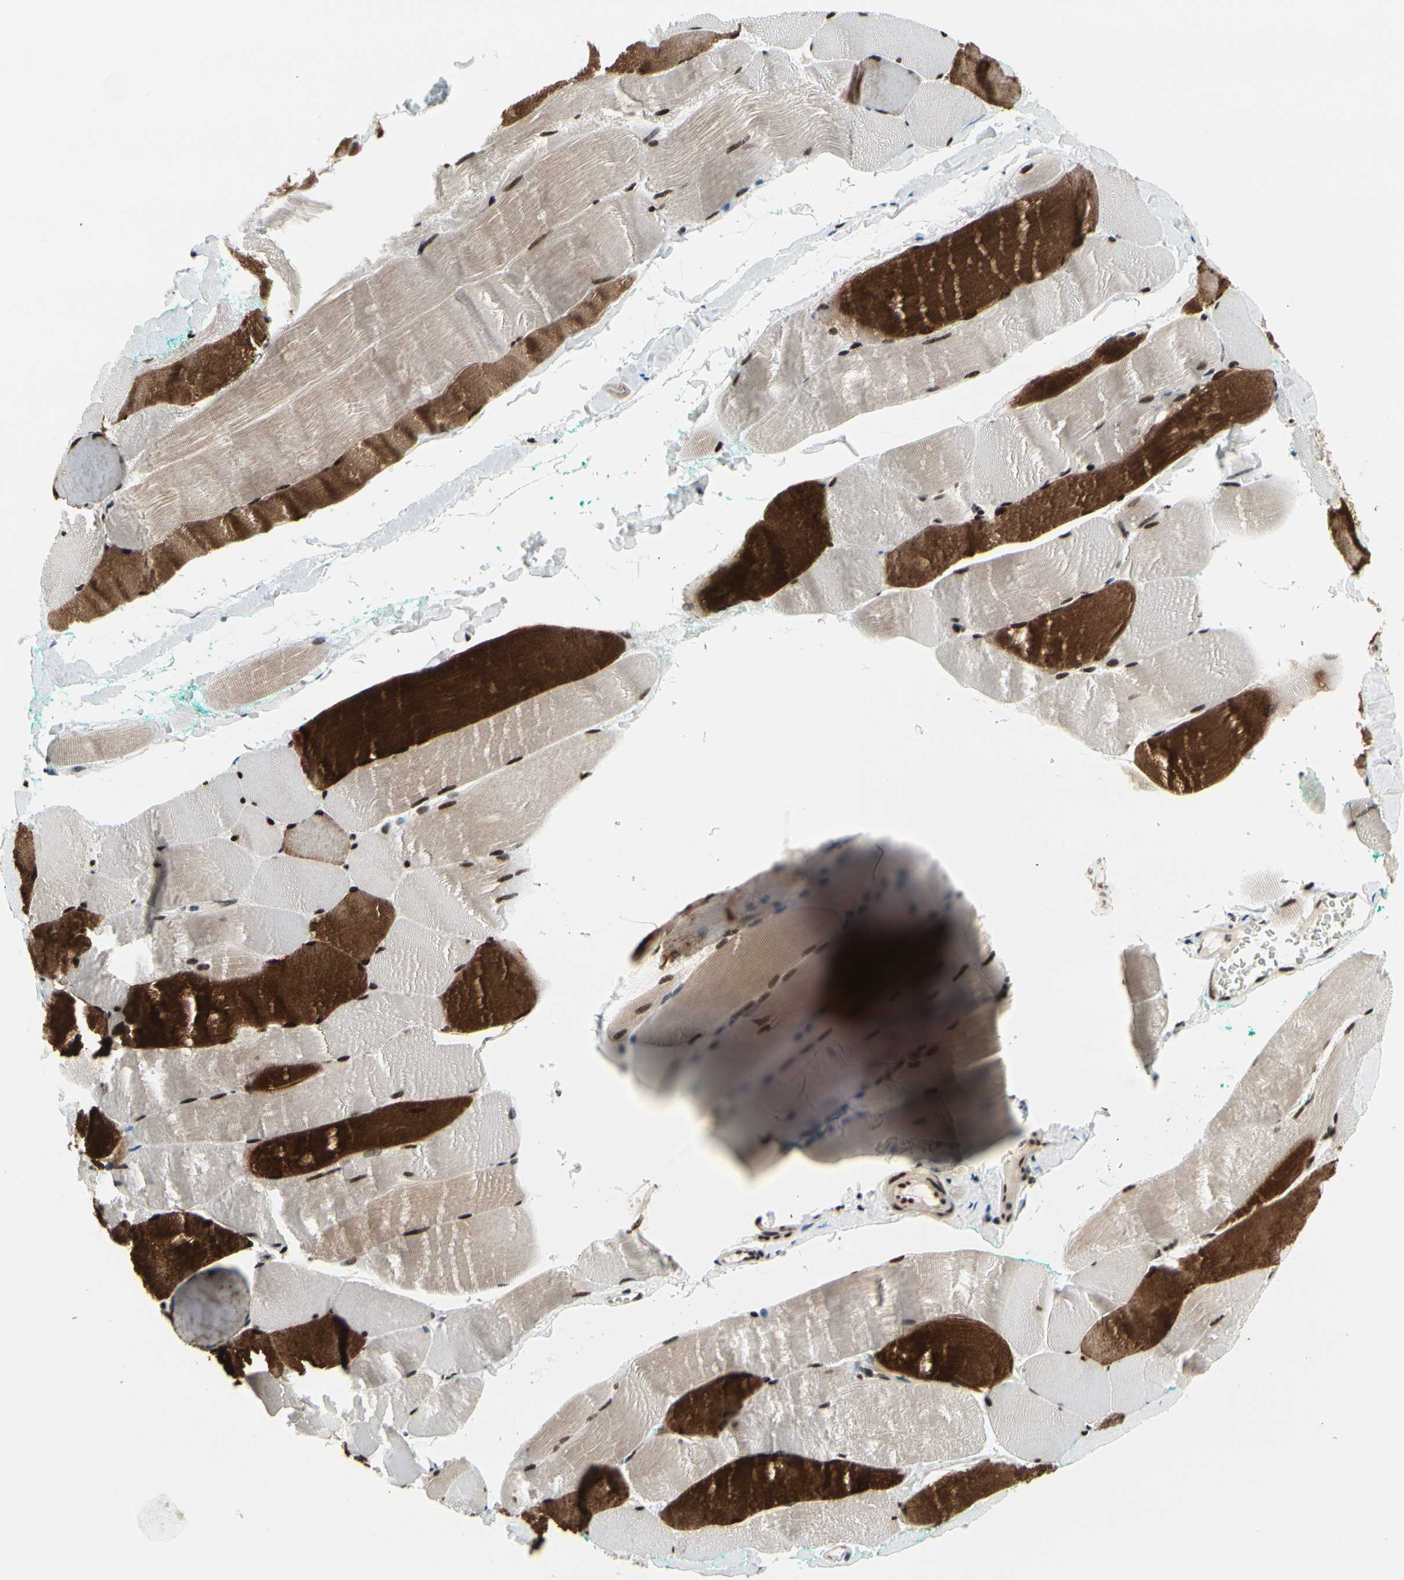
{"staining": {"intensity": "strong", "quantity": "25%-75%", "location": "cytoplasmic/membranous,nuclear"}, "tissue": "skeletal muscle", "cell_type": "Myocytes", "image_type": "normal", "snomed": [{"axis": "morphology", "description": "Normal tissue, NOS"}, {"axis": "morphology", "description": "Squamous cell carcinoma, NOS"}, {"axis": "topography", "description": "Skeletal muscle"}], "caption": "Immunohistochemistry (IHC) micrograph of normal human skeletal muscle stained for a protein (brown), which demonstrates high levels of strong cytoplasmic/membranous,nuclear positivity in about 25%-75% of myocytes.", "gene": "SRSF11", "patient": {"sex": "male", "age": 51}}